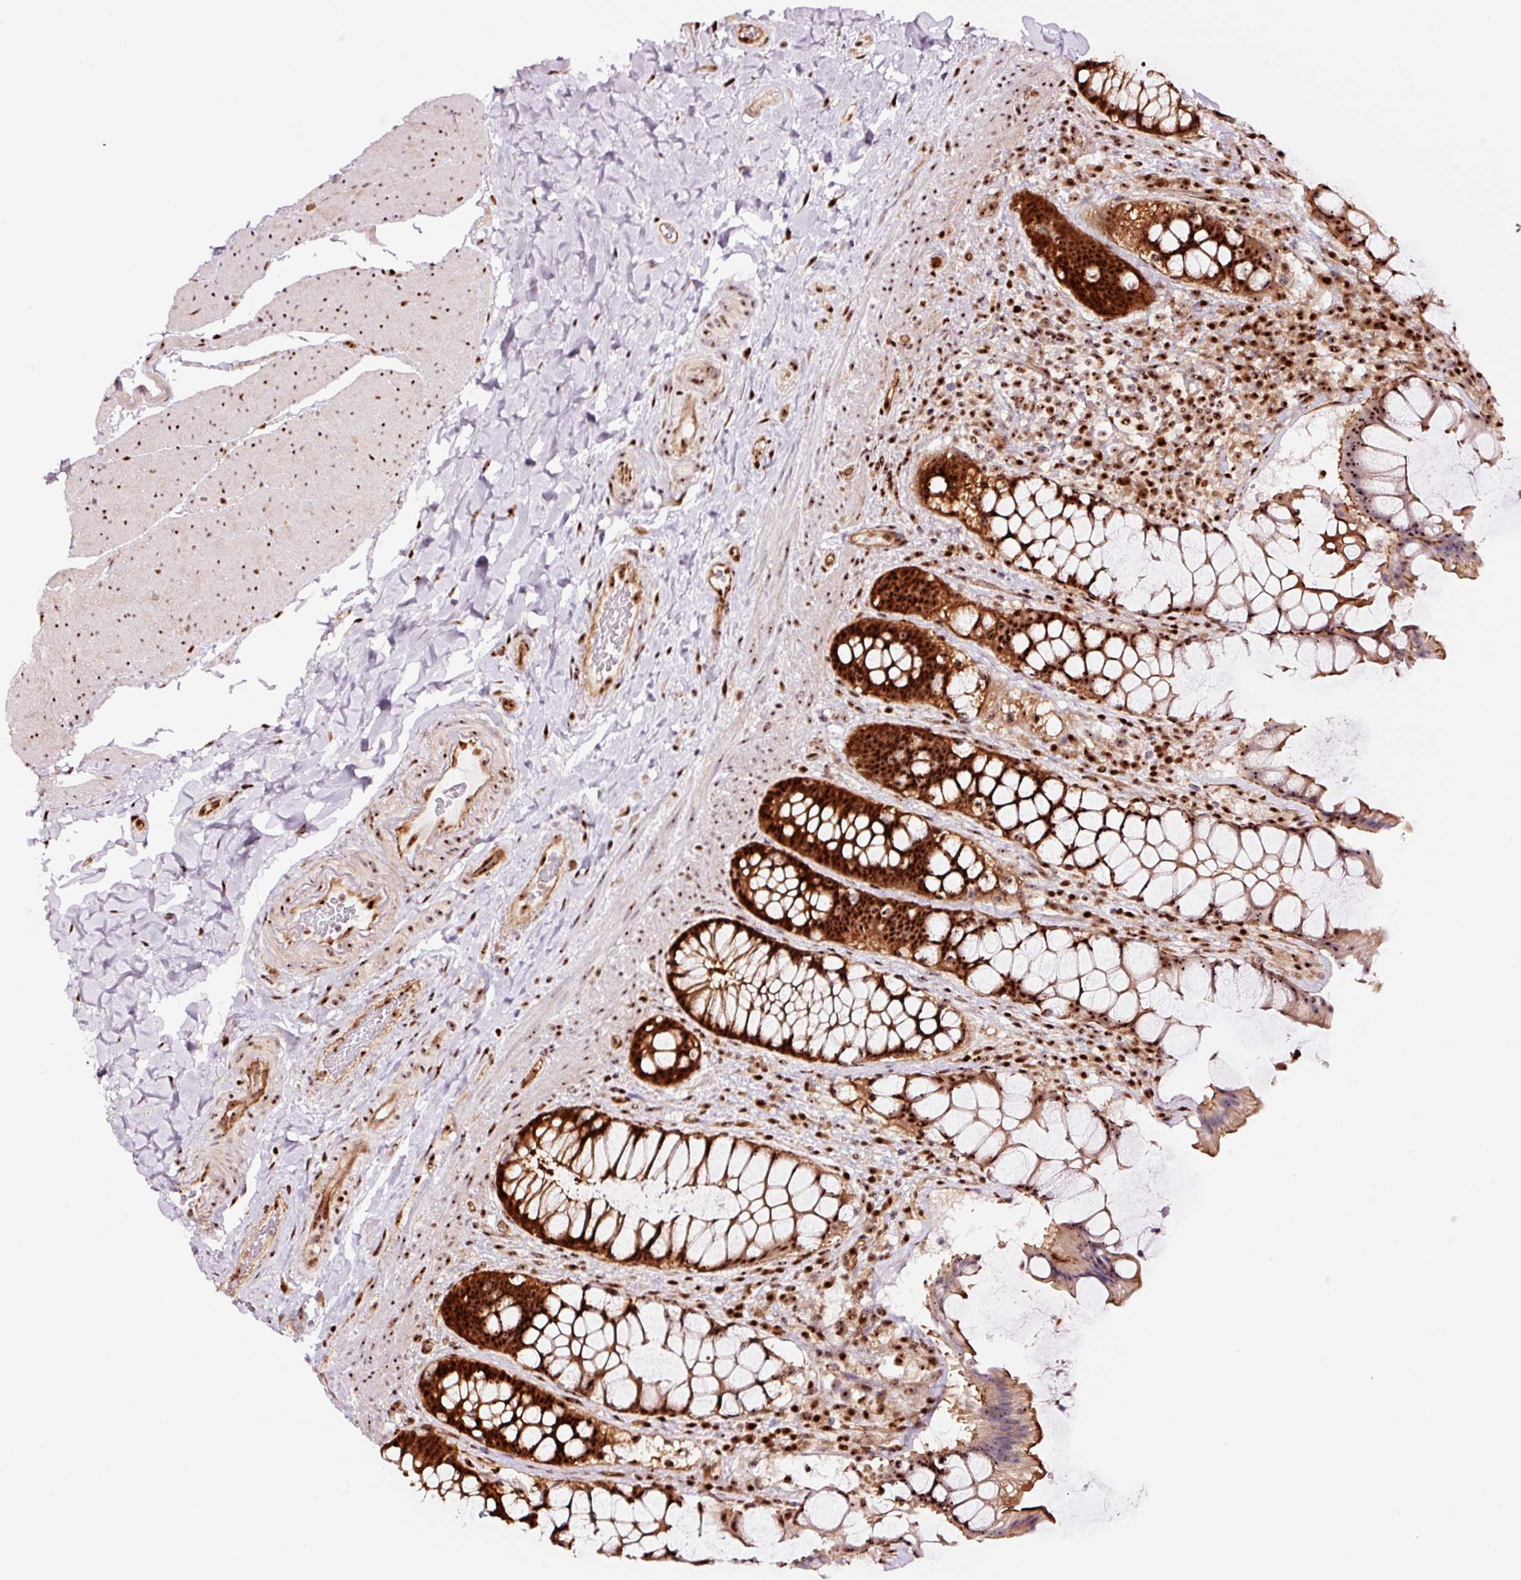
{"staining": {"intensity": "strong", "quantity": ">75%", "location": "cytoplasmic/membranous,nuclear"}, "tissue": "rectum", "cell_type": "Glandular cells", "image_type": "normal", "snomed": [{"axis": "morphology", "description": "Normal tissue, NOS"}, {"axis": "topography", "description": "Rectum"}], "caption": "Protein staining demonstrates strong cytoplasmic/membranous,nuclear staining in approximately >75% of glandular cells in unremarkable rectum.", "gene": "GNL3", "patient": {"sex": "female", "age": 58}}